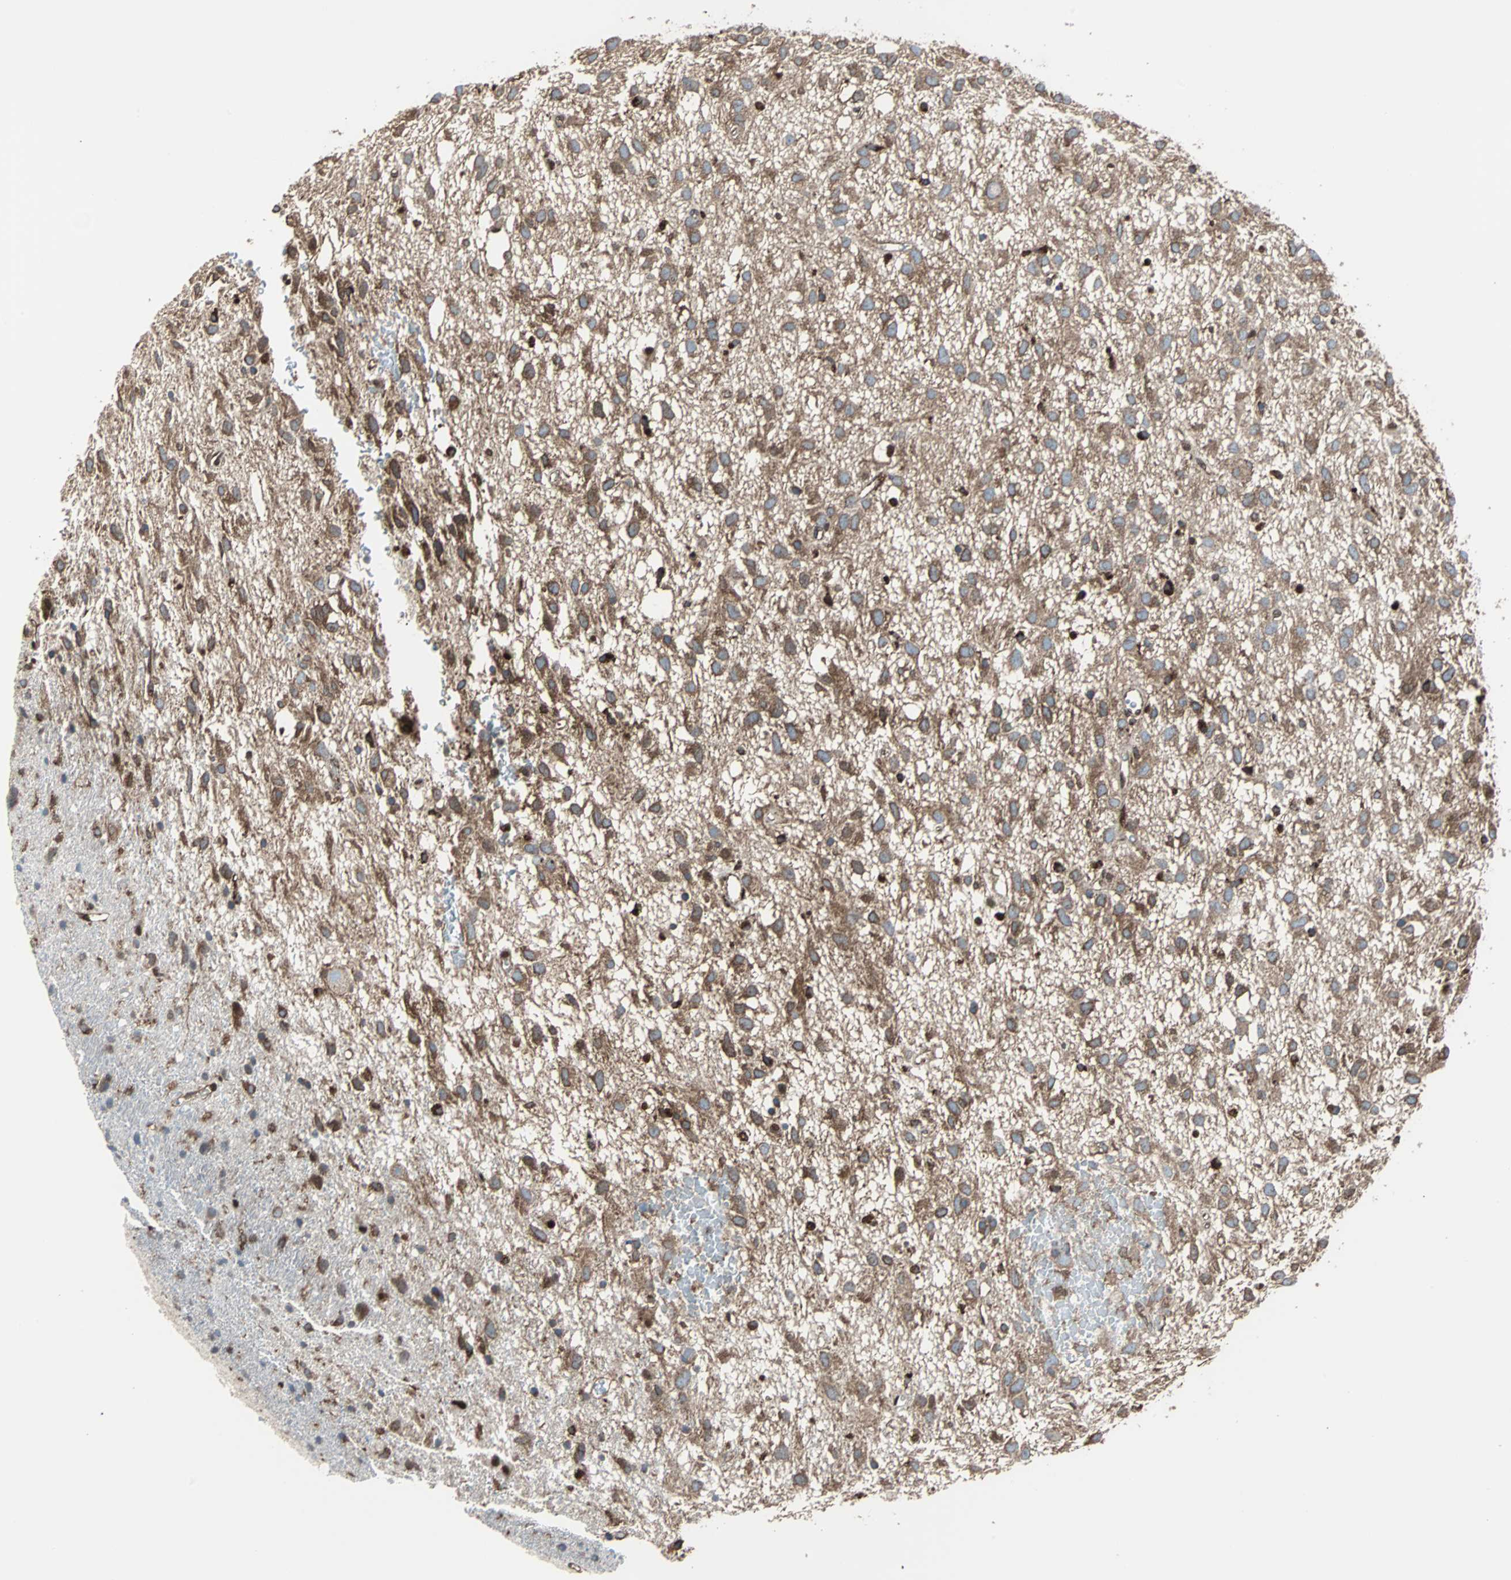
{"staining": {"intensity": "moderate", "quantity": ">75%", "location": "cytoplasmic/membranous"}, "tissue": "glioma", "cell_type": "Tumor cells", "image_type": "cancer", "snomed": [{"axis": "morphology", "description": "Glioma, malignant, Low grade"}, {"axis": "topography", "description": "Brain"}], "caption": "Tumor cells exhibit medium levels of moderate cytoplasmic/membranous staining in approximately >75% of cells in glioma.", "gene": "RELA", "patient": {"sex": "male", "age": 77}}